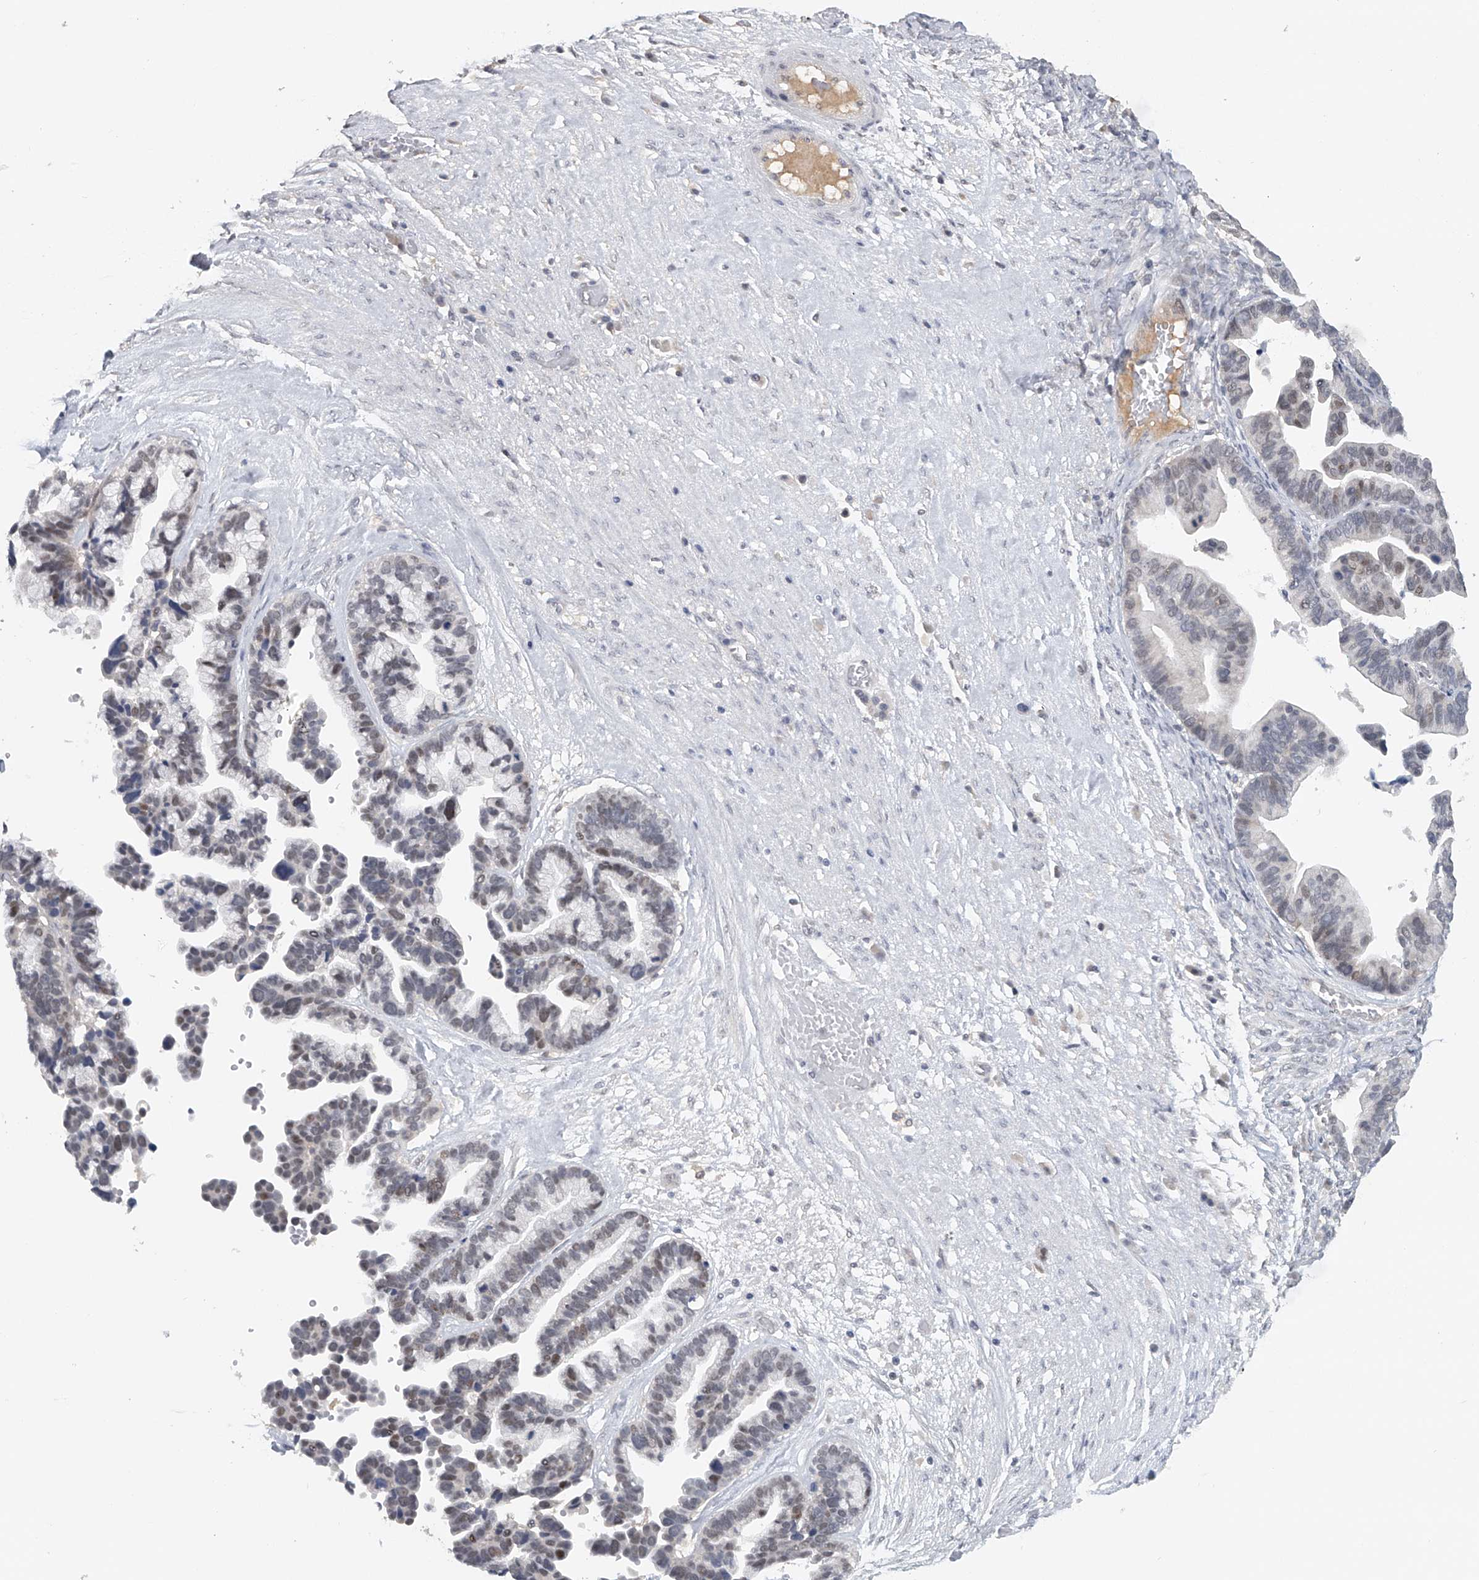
{"staining": {"intensity": "moderate", "quantity": "<25%", "location": "nuclear"}, "tissue": "ovarian cancer", "cell_type": "Tumor cells", "image_type": "cancer", "snomed": [{"axis": "morphology", "description": "Cystadenocarcinoma, serous, NOS"}, {"axis": "topography", "description": "Ovary"}], "caption": "Moderate nuclear expression for a protein is appreciated in approximately <25% of tumor cells of serous cystadenocarcinoma (ovarian) using IHC.", "gene": "DDX43", "patient": {"sex": "female", "age": 56}}